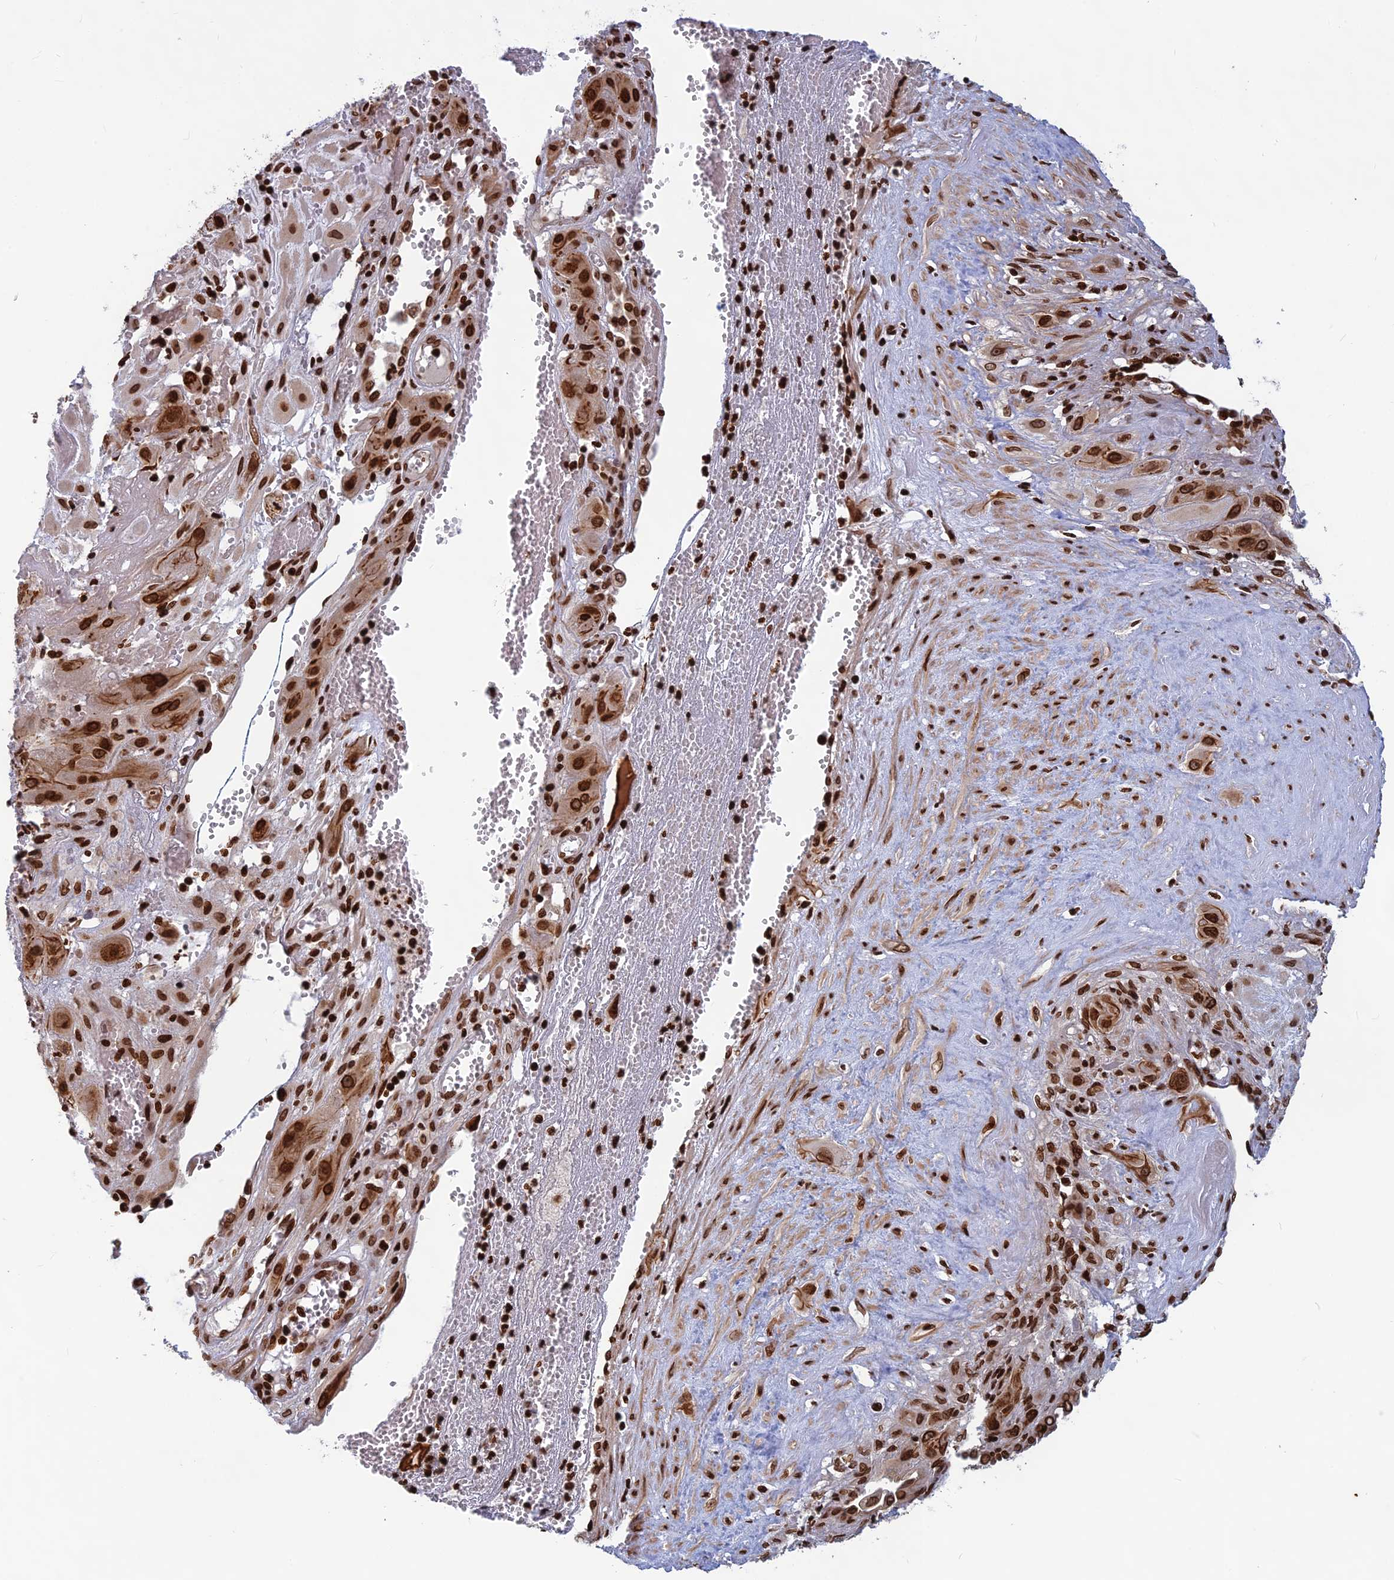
{"staining": {"intensity": "strong", "quantity": ">75%", "location": "nuclear"}, "tissue": "cervical cancer", "cell_type": "Tumor cells", "image_type": "cancer", "snomed": [{"axis": "morphology", "description": "Squamous cell carcinoma, NOS"}, {"axis": "topography", "description": "Cervix"}], "caption": "Human cervical cancer stained with a brown dye displays strong nuclear positive expression in approximately >75% of tumor cells.", "gene": "TET2", "patient": {"sex": "female", "age": 34}}